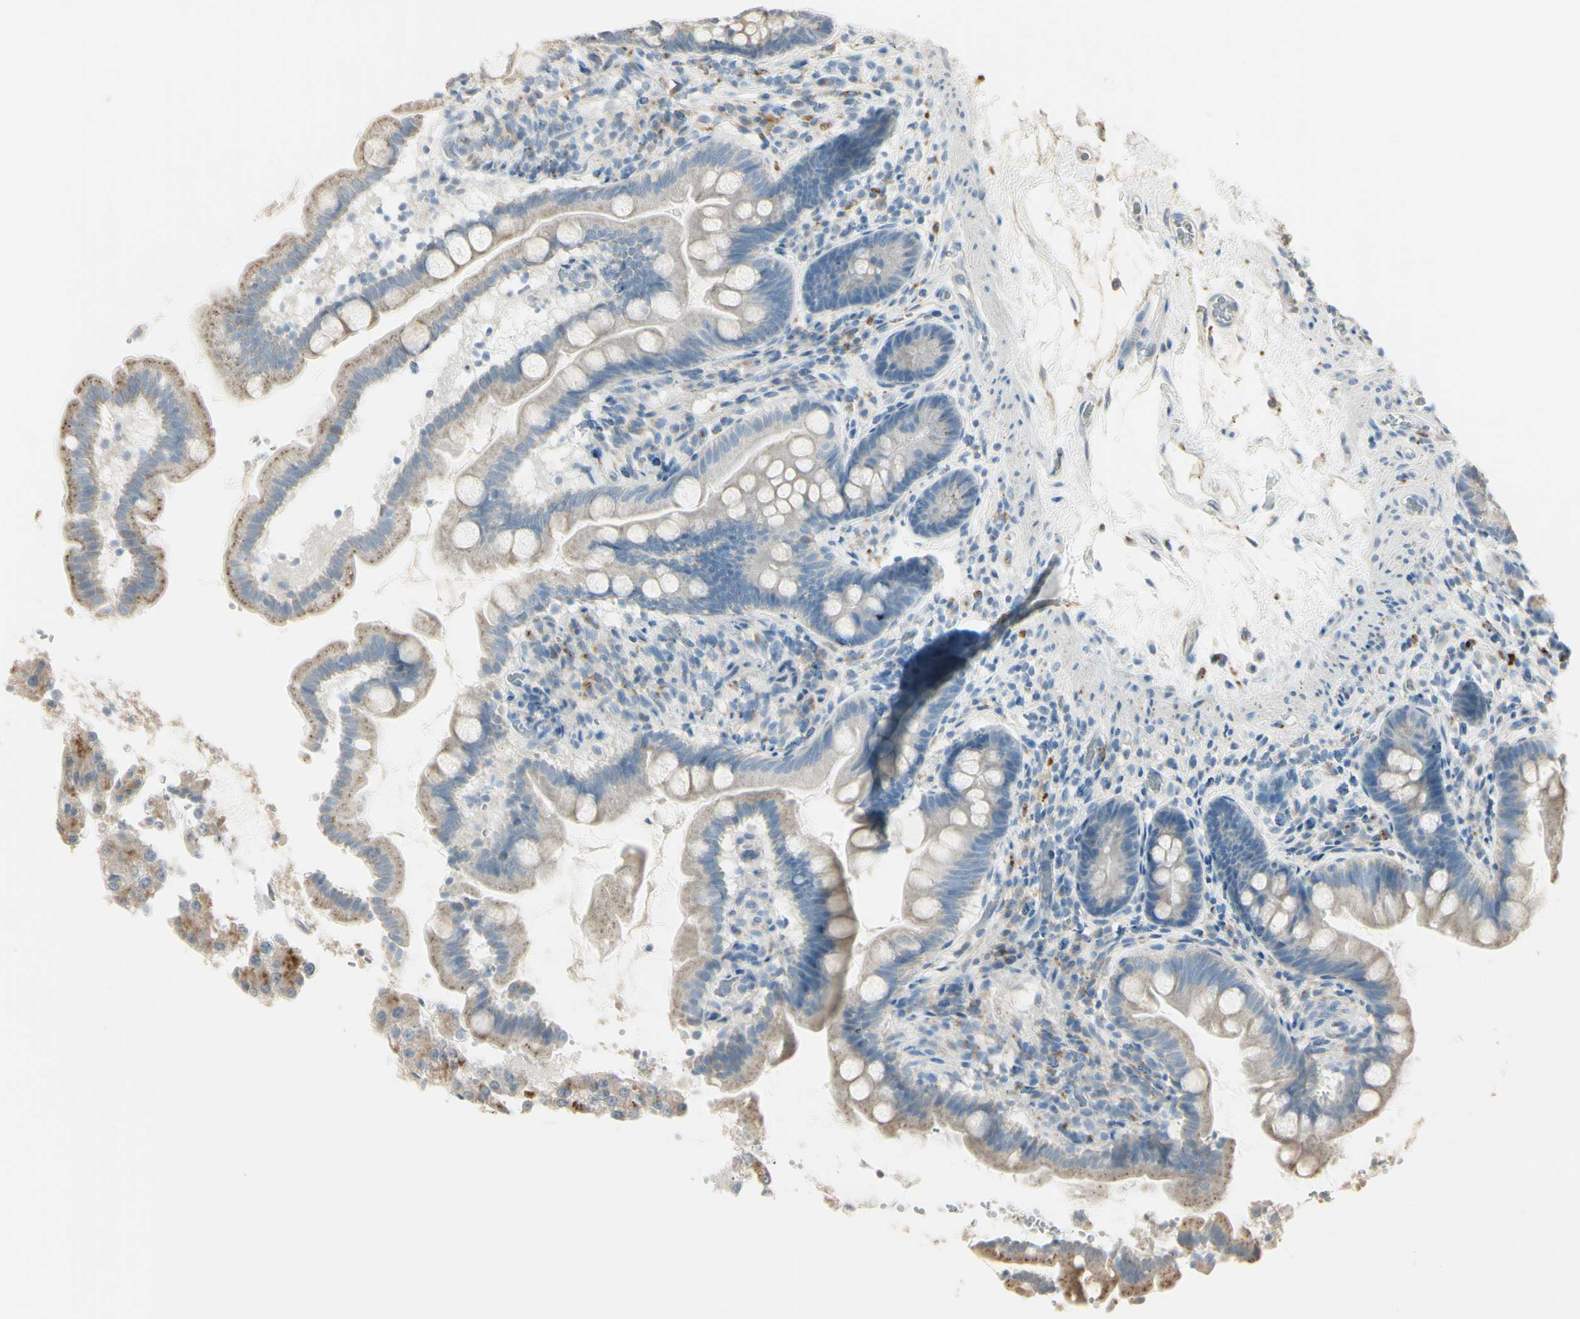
{"staining": {"intensity": "weak", "quantity": ">75%", "location": "cytoplasmic/membranous"}, "tissue": "small intestine", "cell_type": "Glandular cells", "image_type": "normal", "snomed": [{"axis": "morphology", "description": "Normal tissue, NOS"}, {"axis": "topography", "description": "Small intestine"}], "caption": "Human small intestine stained with a brown dye exhibits weak cytoplasmic/membranous positive positivity in approximately >75% of glandular cells.", "gene": "ANGPTL1", "patient": {"sex": "female", "age": 56}}